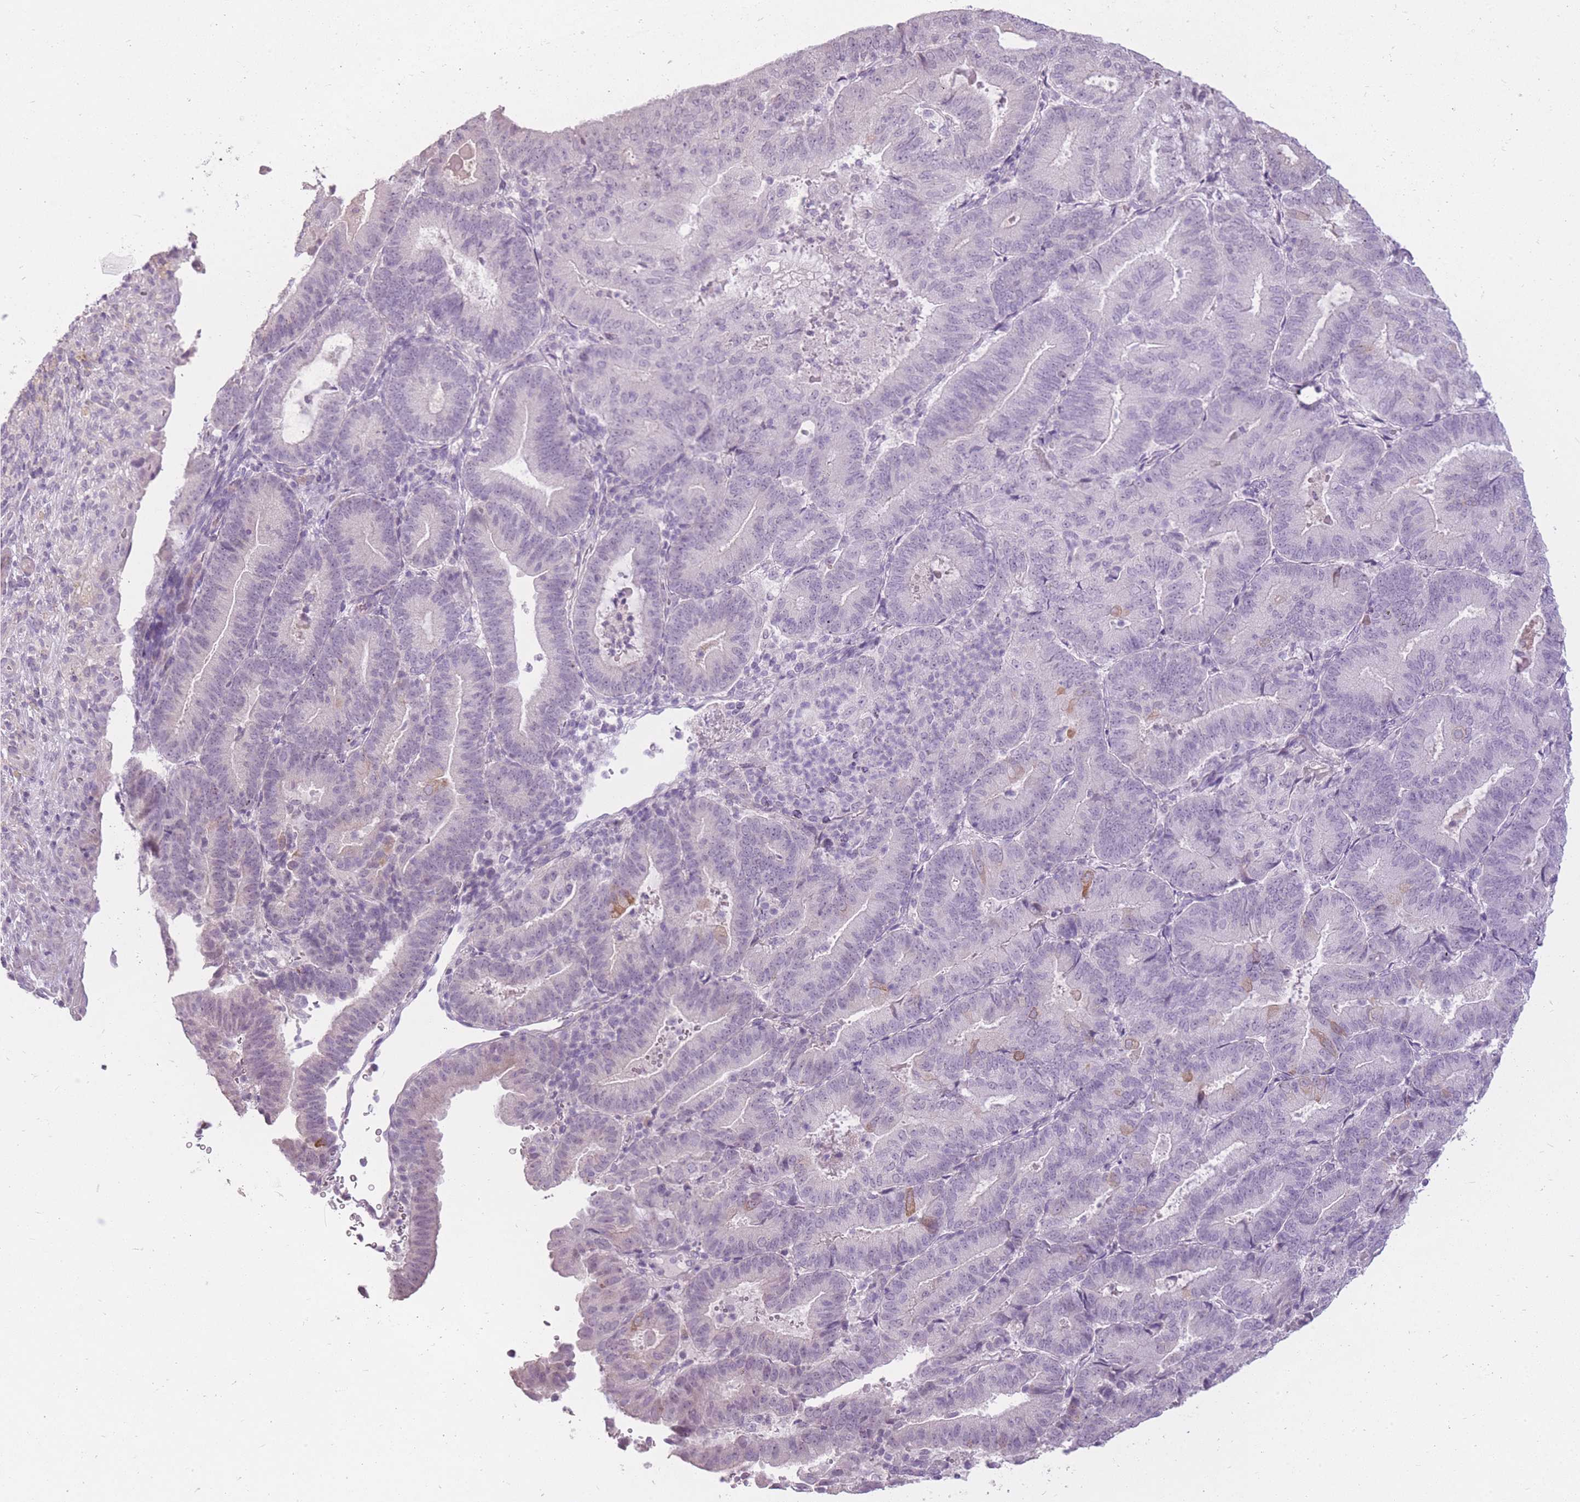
{"staining": {"intensity": "weak", "quantity": "<25%", "location": "cytoplasmic/membranous"}, "tissue": "endometrial cancer", "cell_type": "Tumor cells", "image_type": "cancer", "snomed": [{"axis": "morphology", "description": "Adenocarcinoma, NOS"}, {"axis": "topography", "description": "Endometrium"}], "caption": "The IHC image has no significant positivity in tumor cells of endometrial adenocarcinoma tissue. Brightfield microscopy of immunohistochemistry stained with DAB (3,3'-diaminobenzidine) (brown) and hematoxylin (blue), captured at high magnification.", "gene": "ZBTB24", "patient": {"sex": "female", "age": 70}}